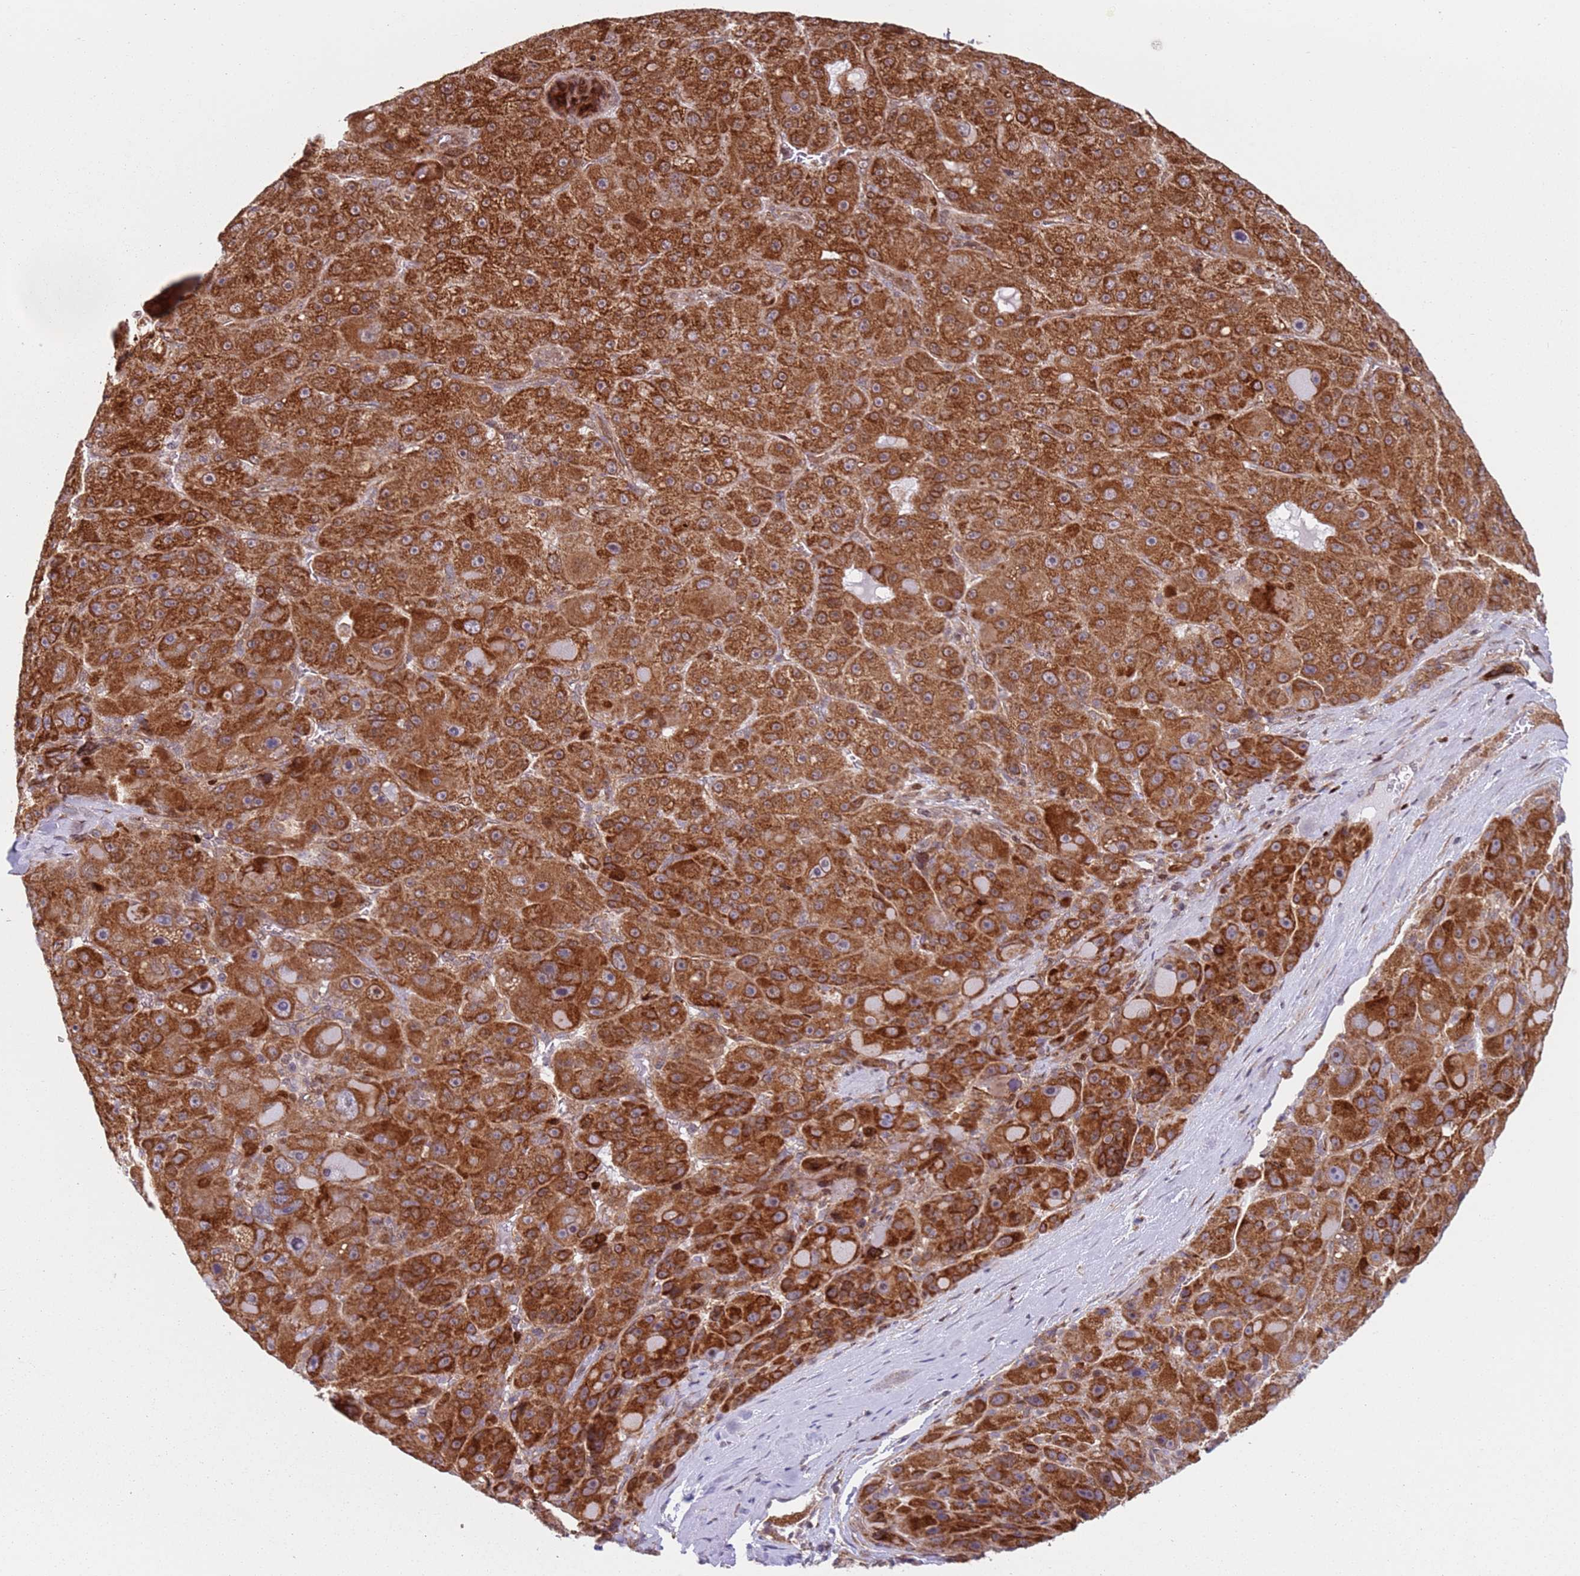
{"staining": {"intensity": "strong", "quantity": ">75%", "location": "cytoplasmic/membranous"}, "tissue": "liver cancer", "cell_type": "Tumor cells", "image_type": "cancer", "snomed": [{"axis": "morphology", "description": "Carcinoma, Hepatocellular, NOS"}, {"axis": "topography", "description": "Liver"}], "caption": "IHC (DAB (3,3'-diaminobenzidine)) staining of hepatocellular carcinoma (liver) exhibits strong cytoplasmic/membranous protein expression in about >75% of tumor cells.", "gene": "HNRNPLL", "patient": {"sex": "male", "age": 76}}